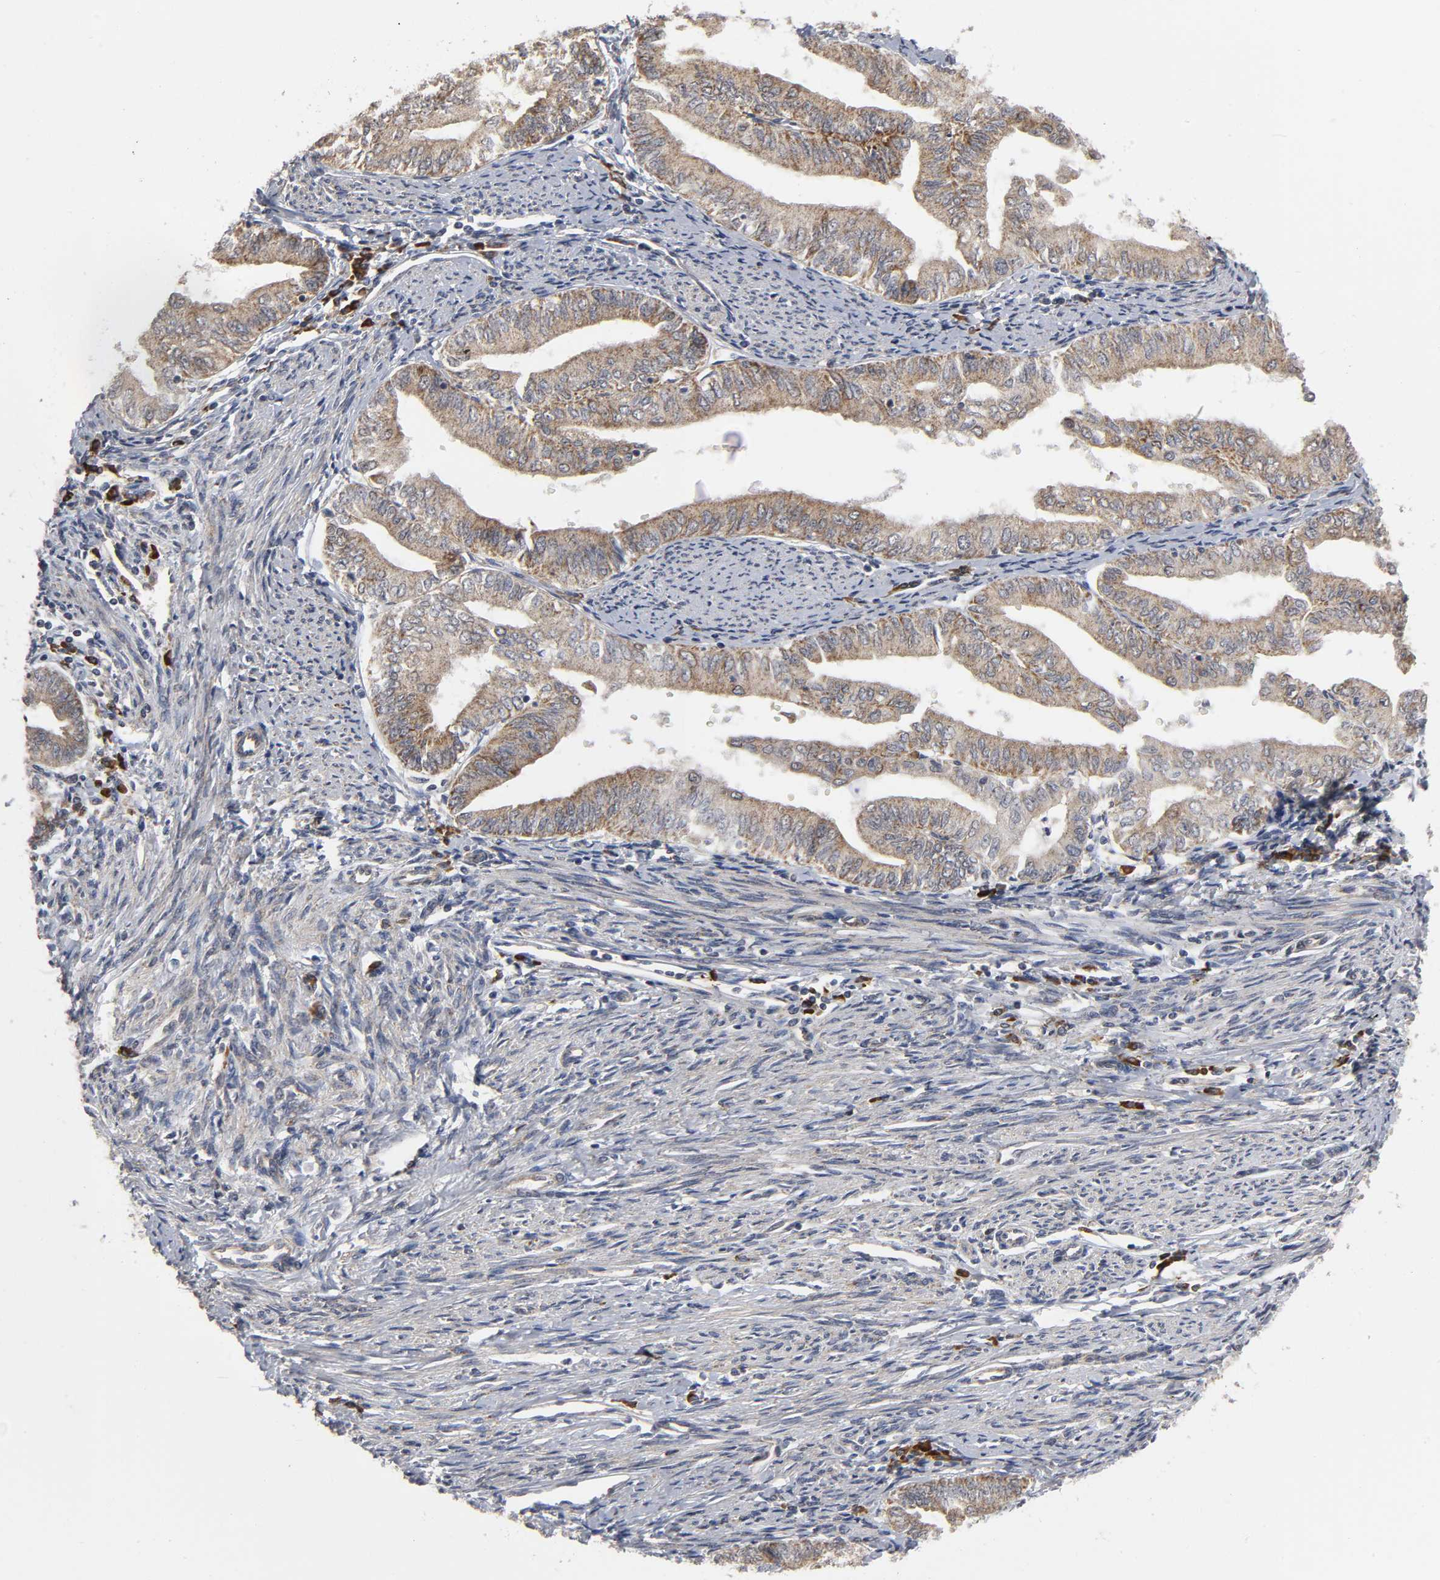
{"staining": {"intensity": "moderate", "quantity": ">75%", "location": "cytoplasmic/membranous"}, "tissue": "endometrial cancer", "cell_type": "Tumor cells", "image_type": "cancer", "snomed": [{"axis": "morphology", "description": "Adenocarcinoma, NOS"}, {"axis": "topography", "description": "Endometrium"}], "caption": "Immunohistochemistry (DAB) staining of endometrial adenocarcinoma shows moderate cytoplasmic/membranous protein expression in about >75% of tumor cells.", "gene": "SLC30A9", "patient": {"sex": "female", "age": 66}}